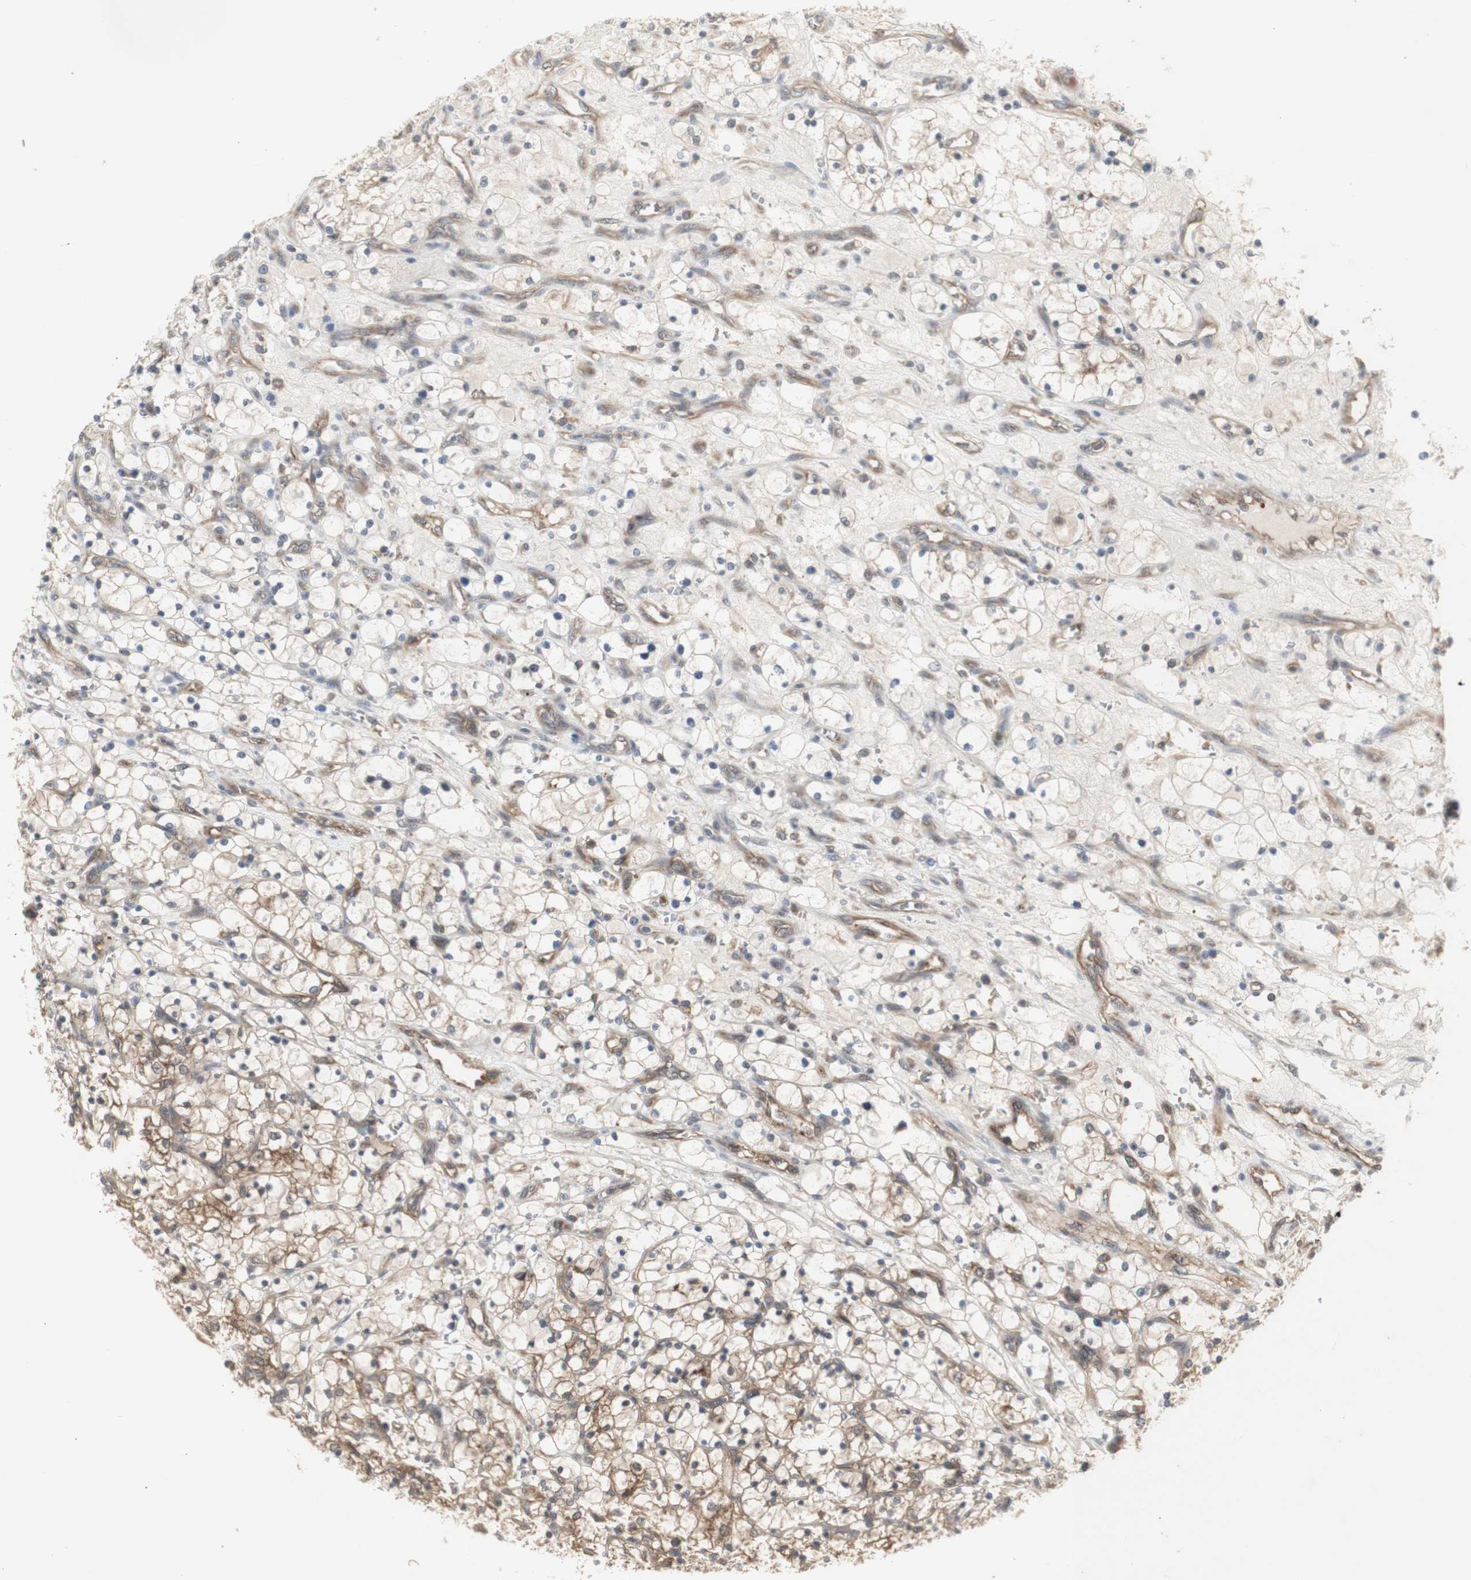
{"staining": {"intensity": "moderate", "quantity": ">75%", "location": "cytoplasmic/membranous"}, "tissue": "renal cancer", "cell_type": "Tumor cells", "image_type": "cancer", "snomed": [{"axis": "morphology", "description": "Adenocarcinoma, NOS"}, {"axis": "topography", "description": "Kidney"}], "caption": "IHC of human renal cancer (adenocarcinoma) demonstrates medium levels of moderate cytoplasmic/membranous expression in approximately >75% of tumor cells.", "gene": "CHURC1-FNTB", "patient": {"sex": "female", "age": 69}}